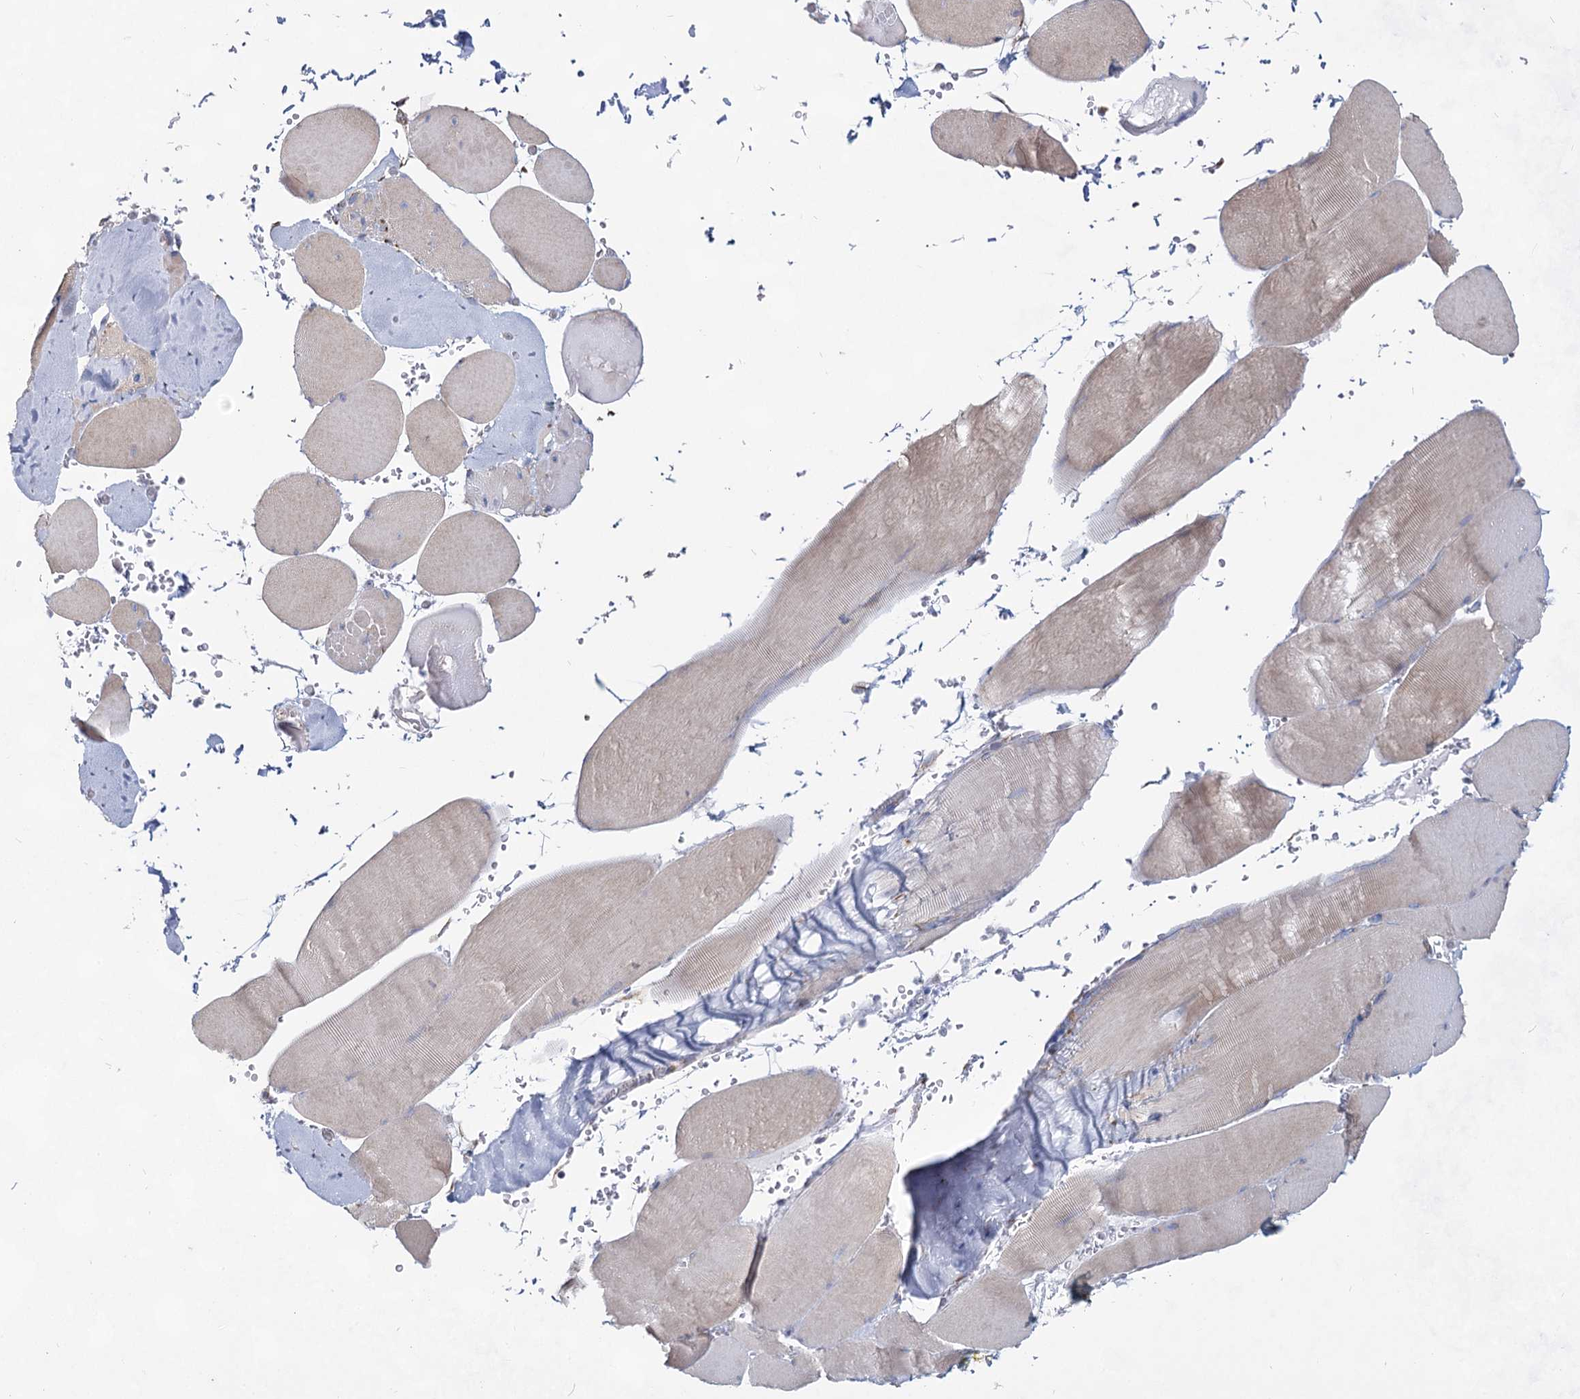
{"staining": {"intensity": "weak", "quantity": "25%-75%", "location": "cytoplasmic/membranous"}, "tissue": "skeletal muscle", "cell_type": "Myocytes", "image_type": "normal", "snomed": [{"axis": "morphology", "description": "Normal tissue, NOS"}, {"axis": "topography", "description": "Skeletal muscle"}, {"axis": "topography", "description": "Head-Neck"}], "caption": "Skeletal muscle stained with IHC displays weak cytoplasmic/membranous expression in approximately 25%-75% of myocytes.", "gene": "CCDC73", "patient": {"sex": "male", "age": 66}}